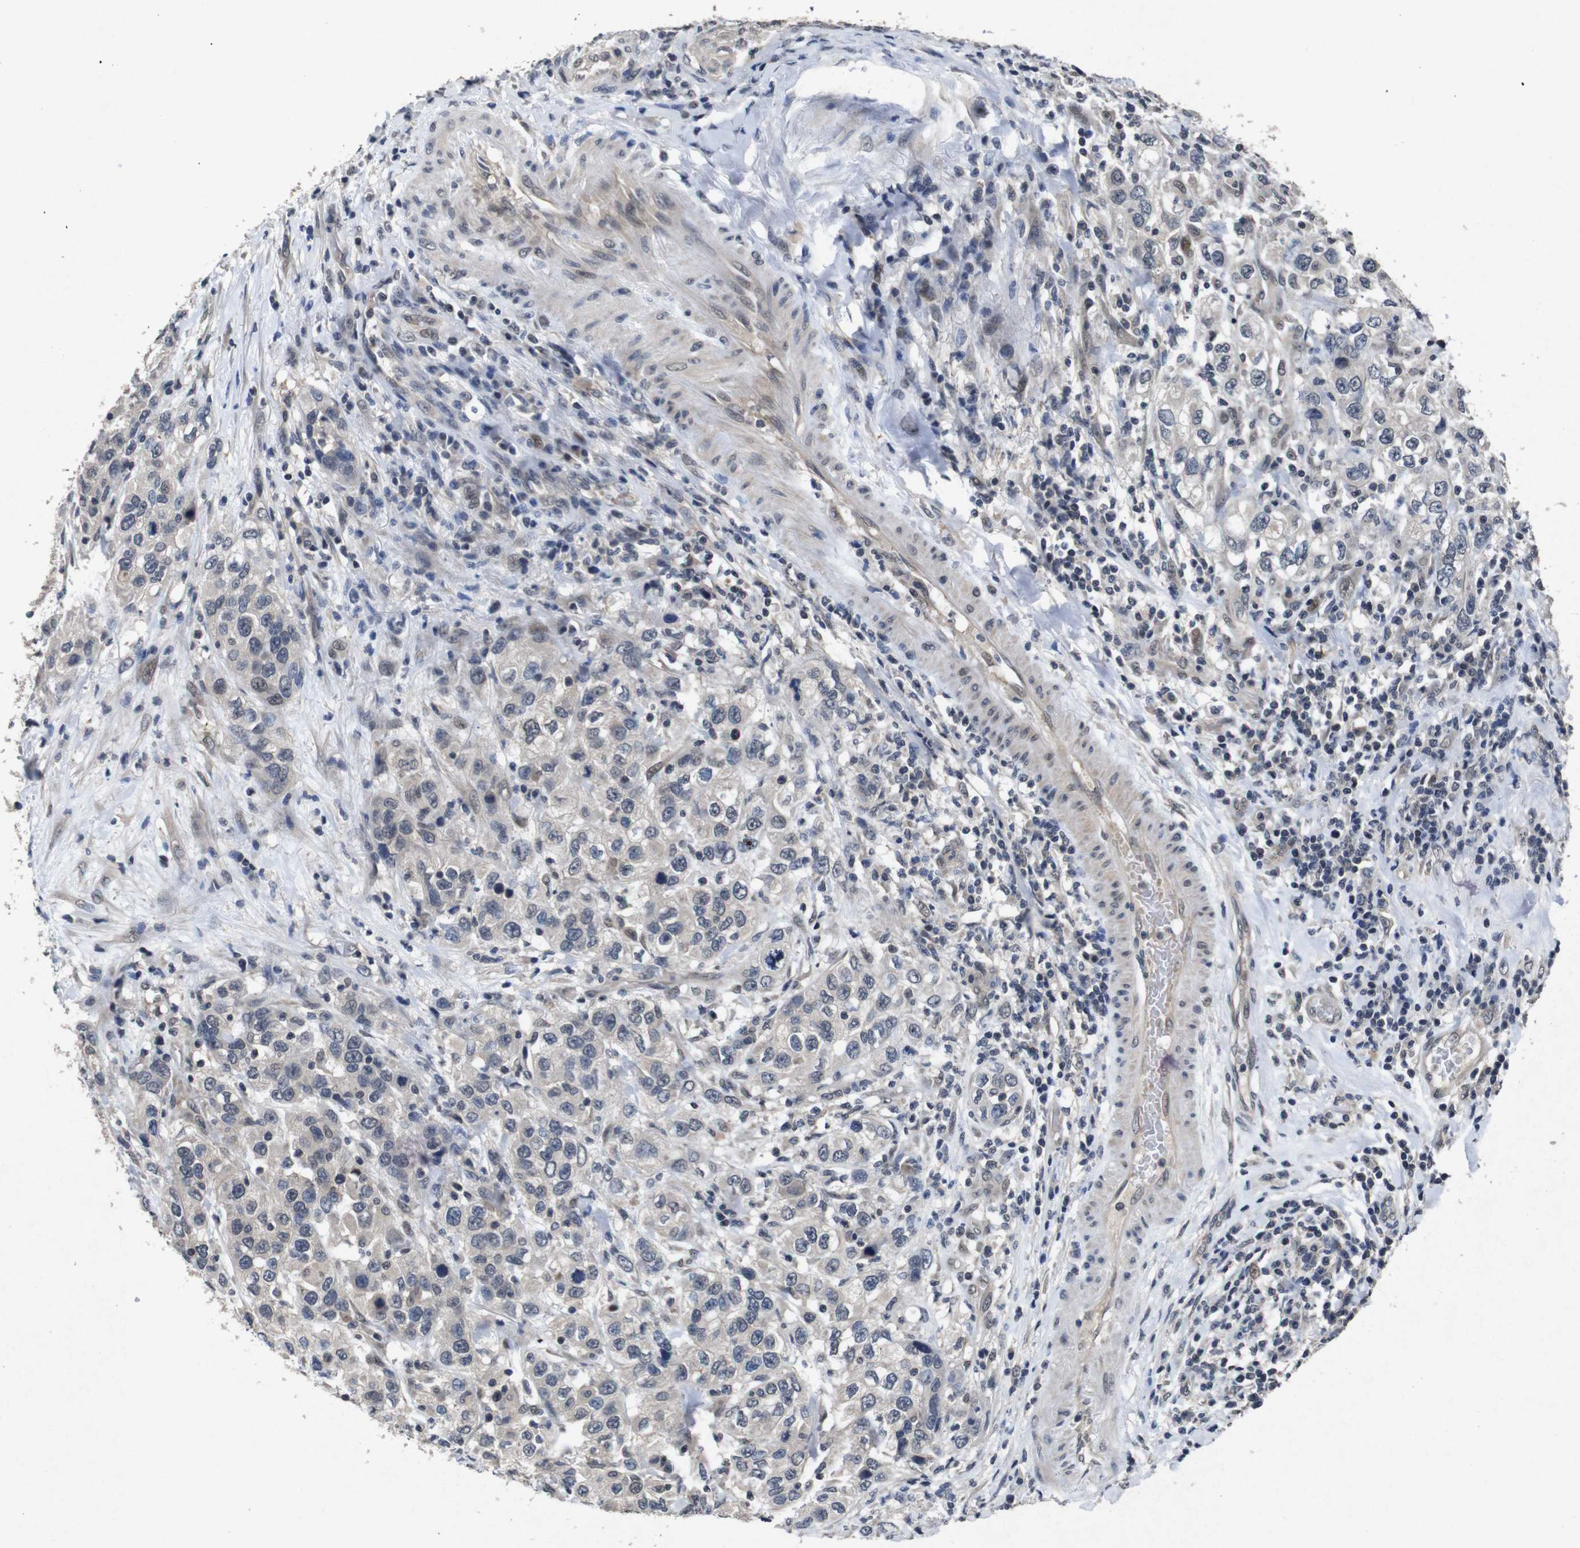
{"staining": {"intensity": "negative", "quantity": "none", "location": "none"}, "tissue": "urothelial cancer", "cell_type": "Tumor cells", "image_type": "cancer", "snomed": [{"axis": "morphology", "description": "Urothelial carcinoma, High grade"}, {"axis": "topography", "description": "Urinary bladder"}], "caption": "A high-resolution histopathology image shows IHC staining of high-grade urothelial carcinoma, which exhibits no significant positivity in tumor cells.", "gene": "AKT3", "patient": {"sex": "female", "age": 80}}